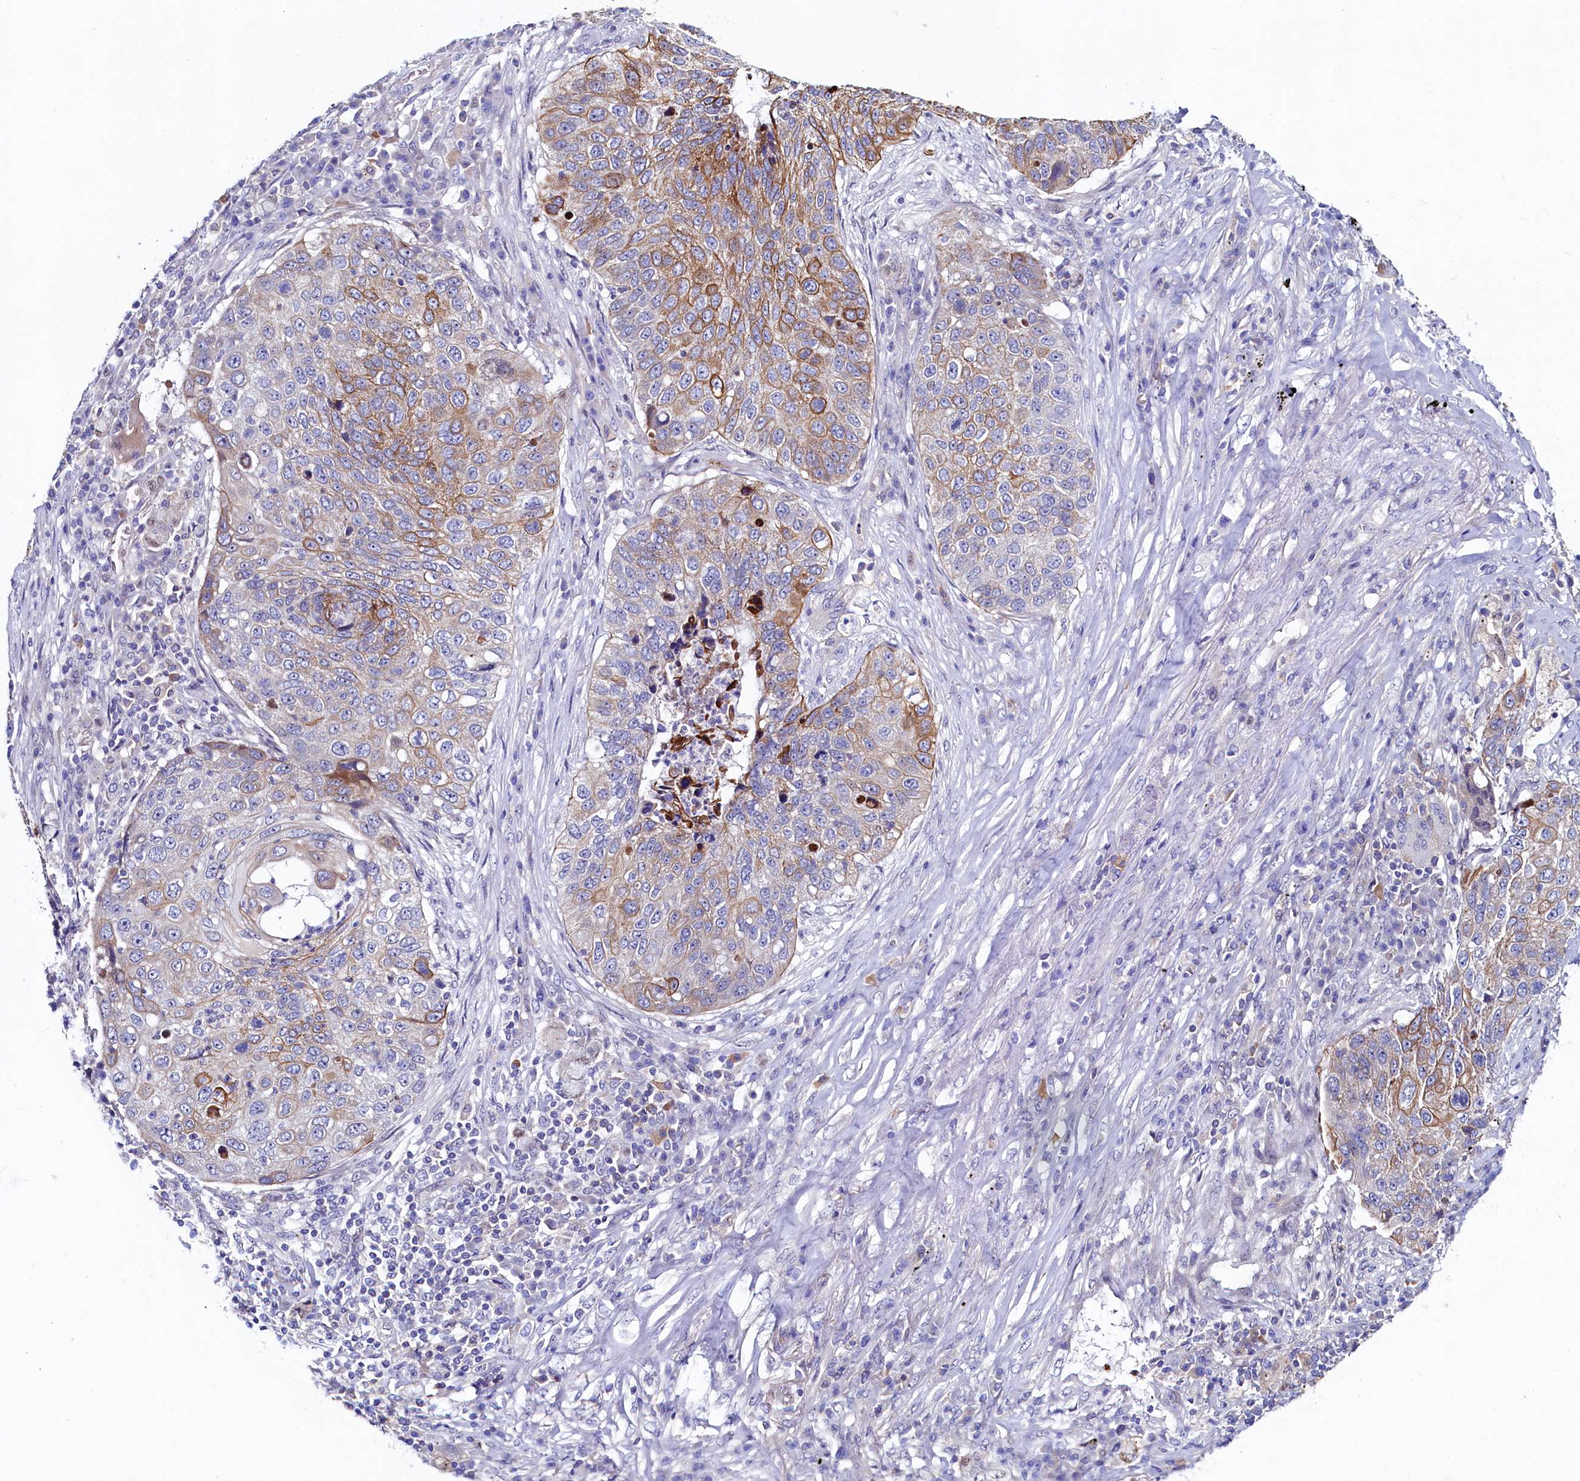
{"staining": {"intensity": "moderate", "quantity": "25%-75%", "location": "cytoplasmic/membranous"}, "tissue": "lung cancer", "cell_type": "Tumor cells", "image_type": "cancer", "snomed": [{"axis": "morphology", "description": "Squamous cell carcinoma, NOS"}, {"axis": "topography", "description": "Lung"}], "caption": "This photomicrograph shows IHC staining of human lung cancer (squamous cell carcinoma), with medium moderate cytoplasmic/membranous positivity in about 25%-75% of tumor cells.", "gene": "ASTE1", "patient": {"sex": "female", "age": 63}}